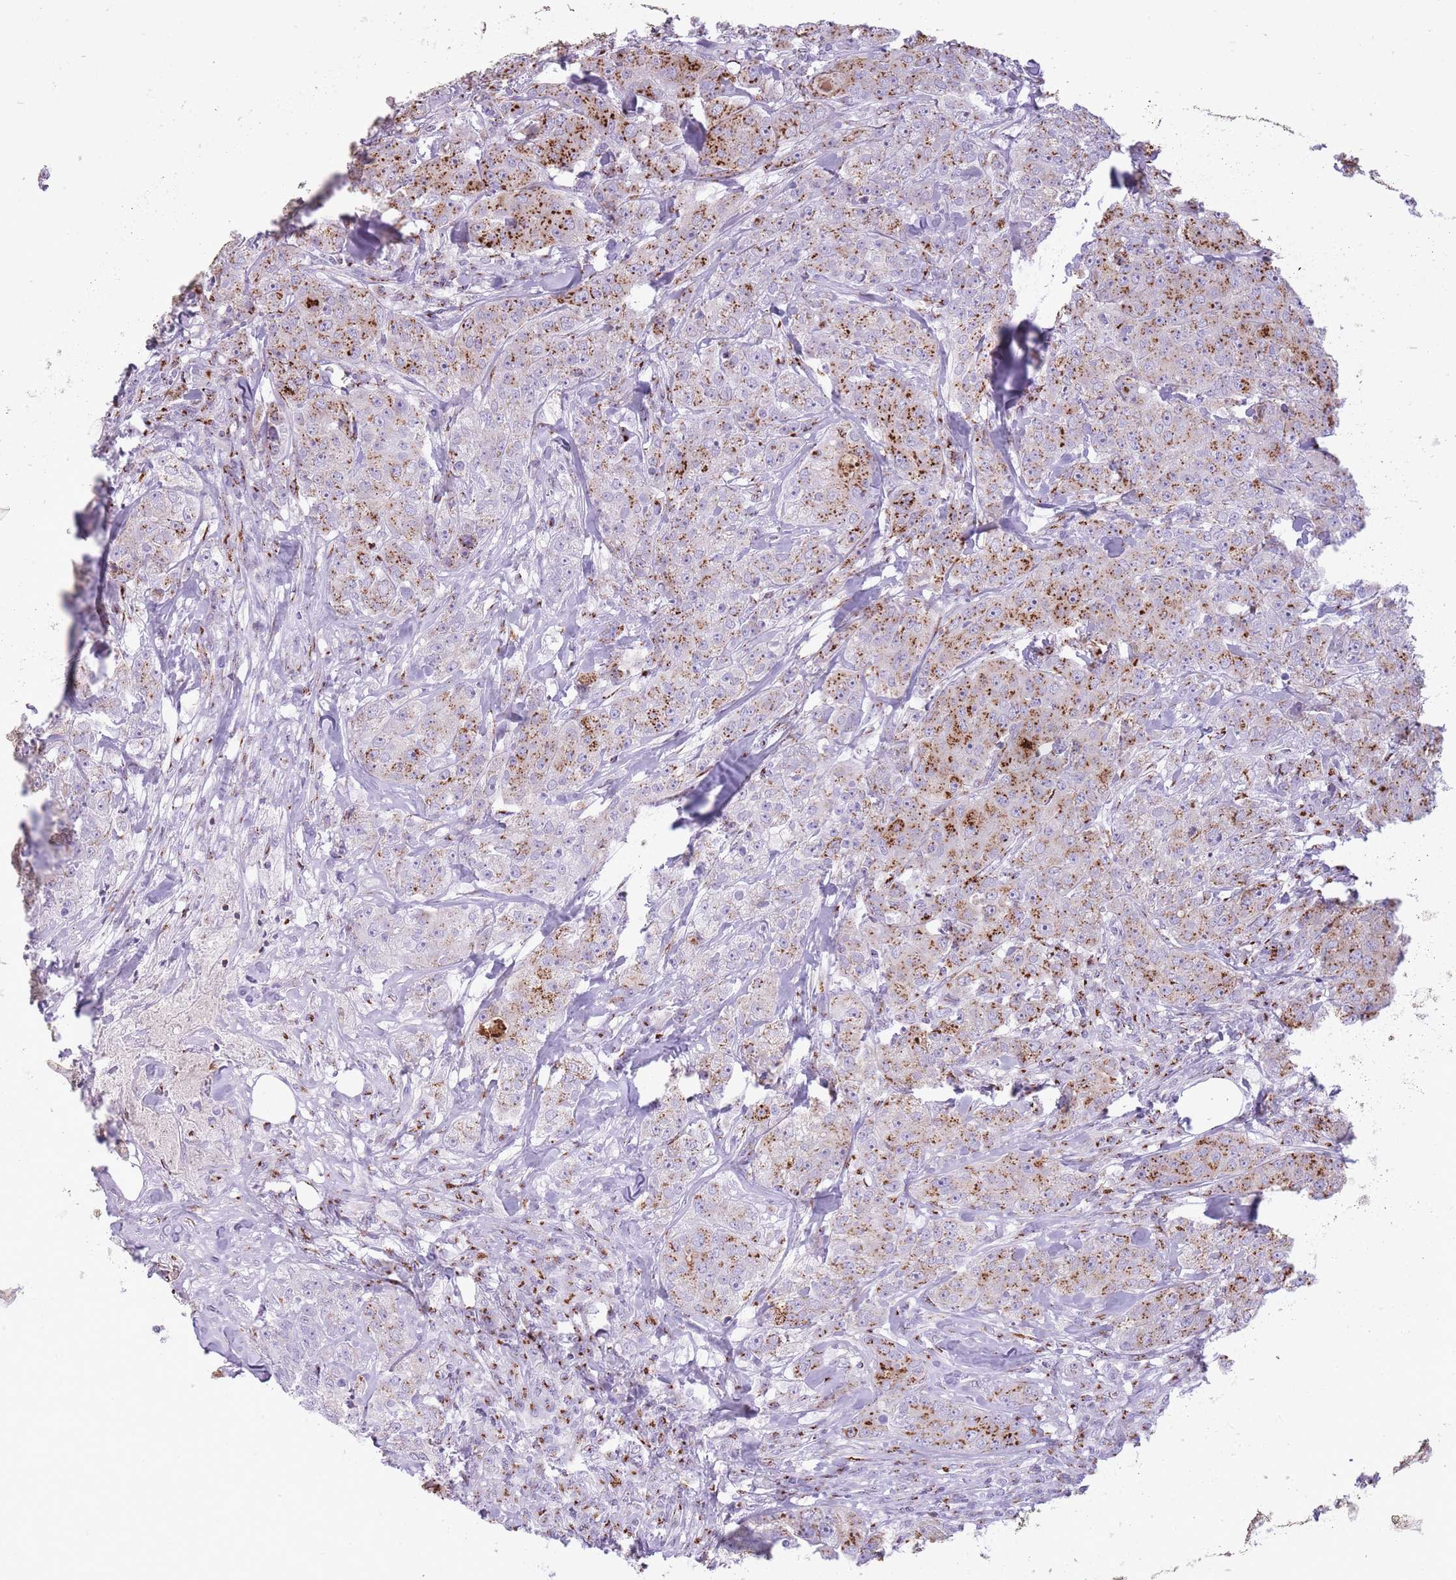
{"staining": {"intensity": "strong", "quantity": ">75%", "location": "cytoplasmic/membranous"}, "tissue": "breast cancer", "cell_type": "Tumor cells", "image_type": "cancer", "snomed": [{"axis": "morphology", "description": "Duct carcinoma"}, {"axis": "topography", "description": "Breast"}], "caption": "Intraductal carcinoma (breast) tissue exhibits strong cytoplasmic/membranous expression in approximately >75% of tumor cells (DAB IHC, brown staining for protein, blue staining for nuclei).", "gene": "B4GALT2", "patient": {"sex": "female", "age": 43}}